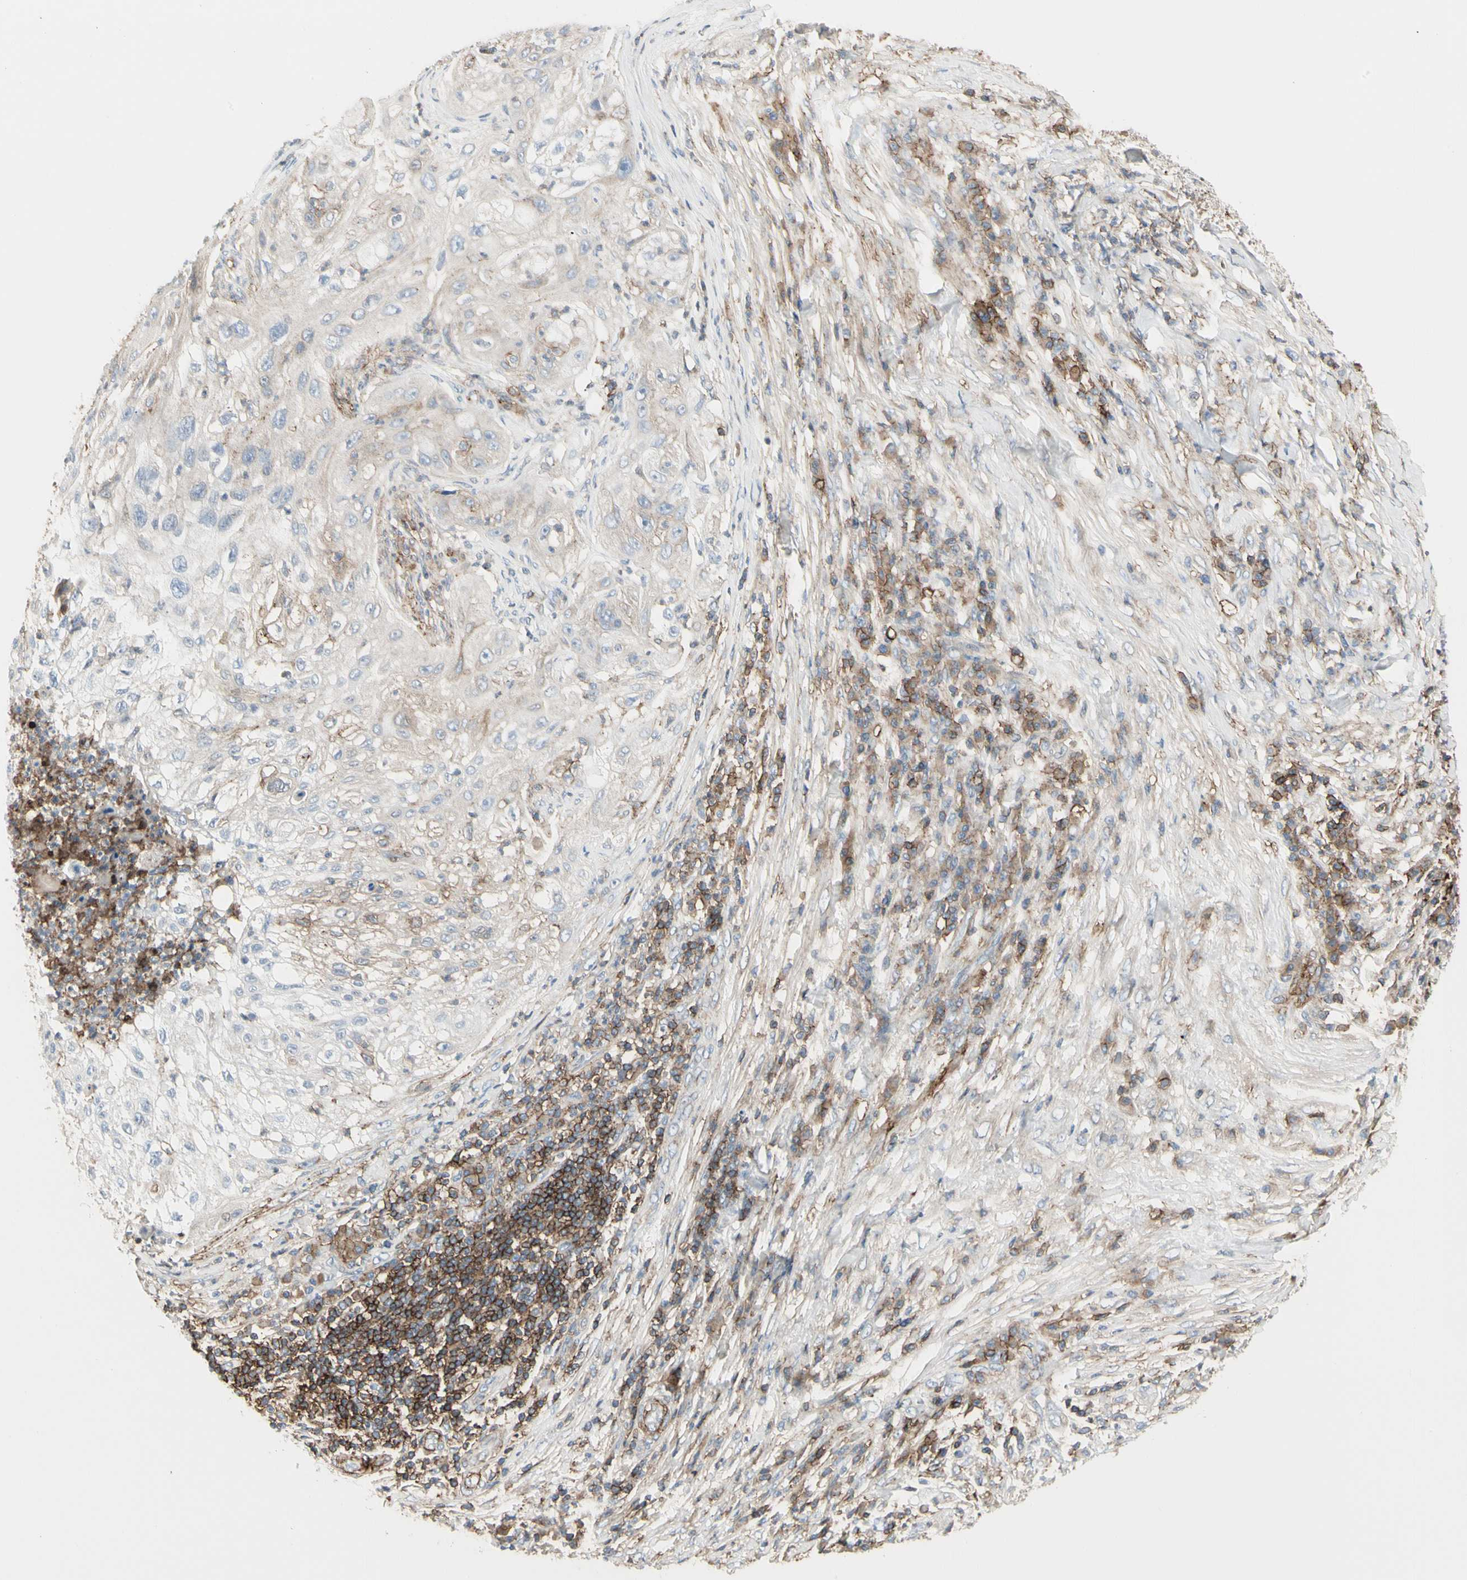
{"staining": {"intensity": "weak", "quantity": "<25%", "location": "cytoplasmic/membranous"}, "tissue": "lung cancer", "cell_type": "Tumor cells", "image_type": "cancer", "snomed": [{"axis": "morphology", "description": "Inflammation, NOS"}, {"axis": "morphology", "description": "Squamous cell carcinoma, NOS"}, {"axis": "topography", "description": "Lymph node"}, {"axis": "topography", "description": "Soft tissue"}, {"axis": "topography", "description": "Lung"}], "caption": "This is an IHC micrograph of human lung cancer. There is no expression in tumor cells.", "gene": "CLEC2B", "patient": {"sex": "male", "age": 66}}